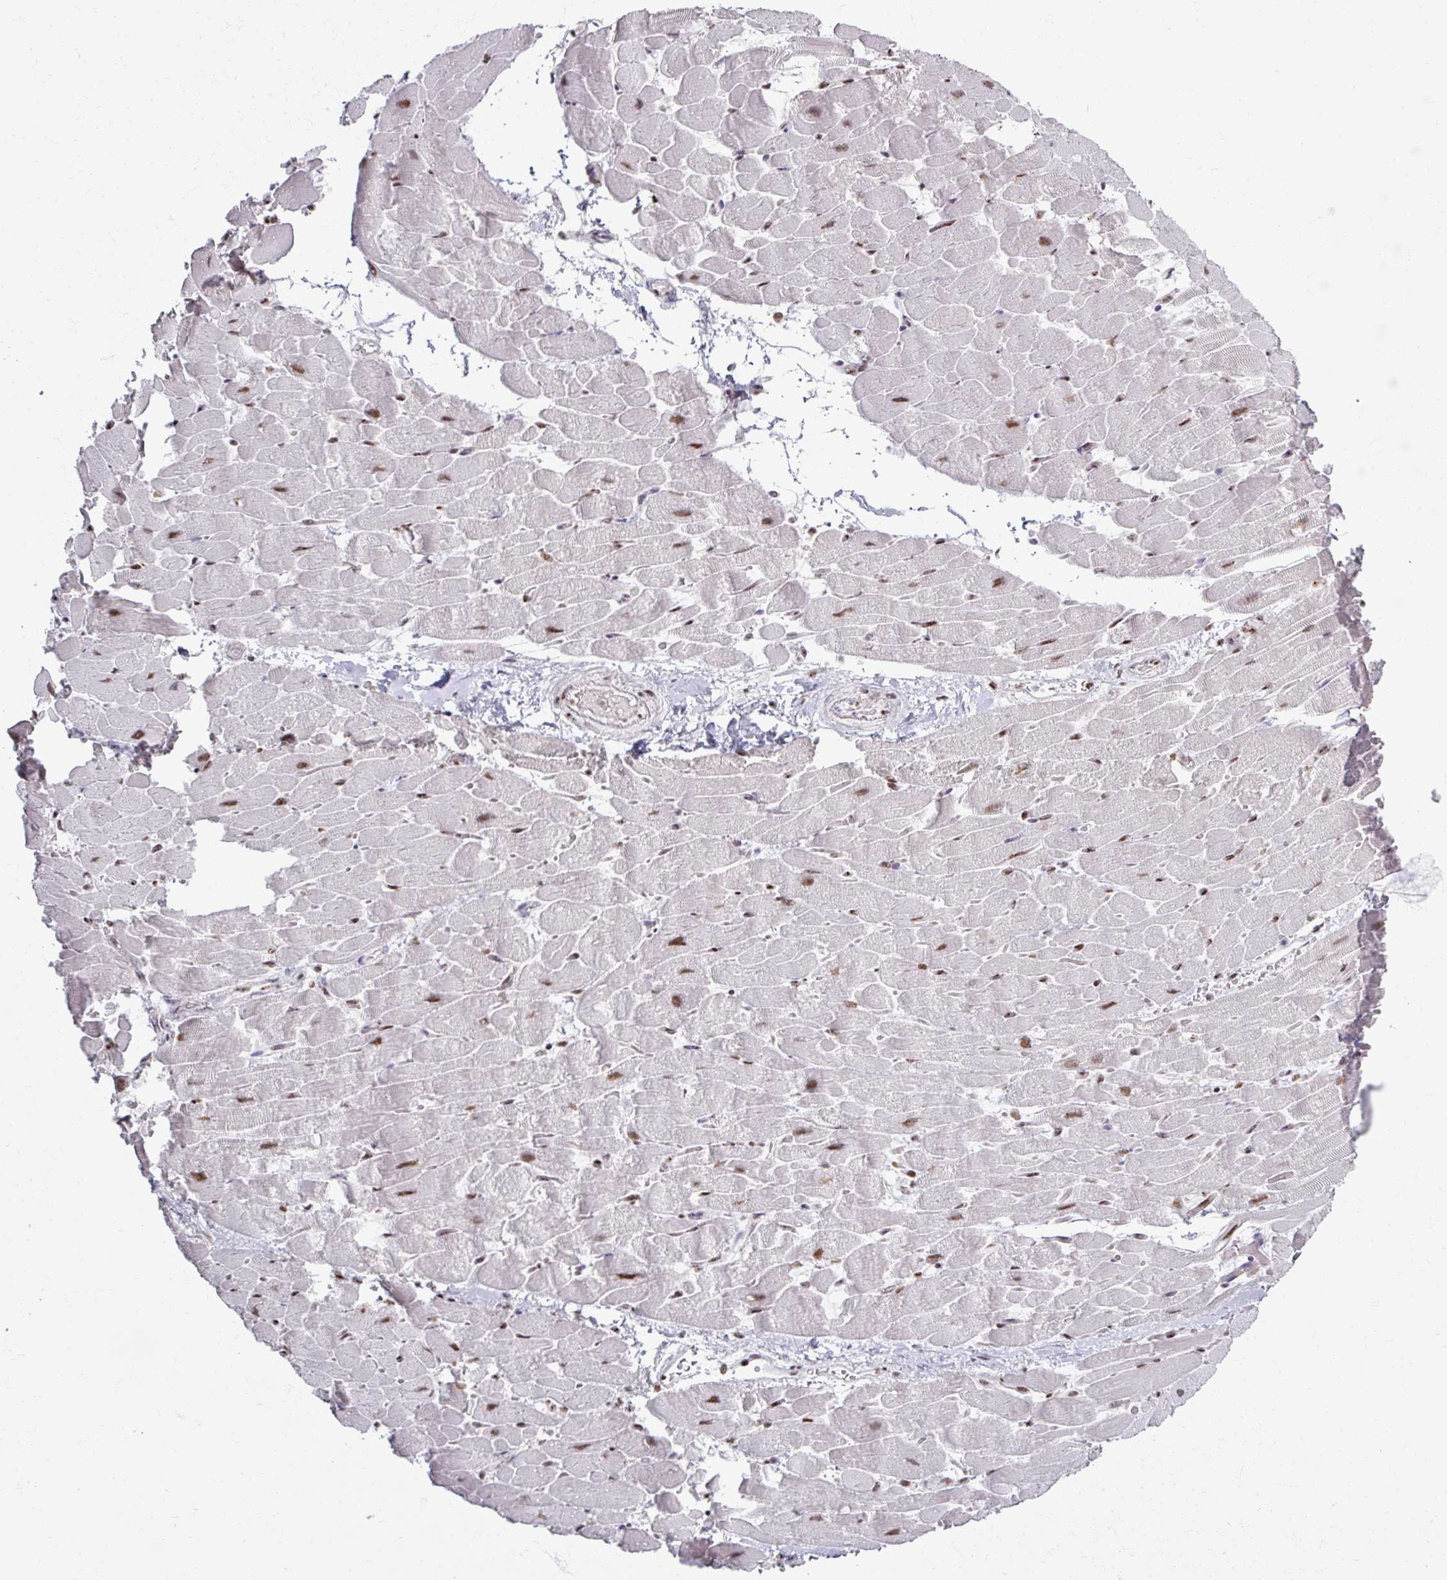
{"staining": {"intensity": "moderate", "quantity": "25%-75%", "location": "nuclear"}, "tissue": "heart muscle", "cell_type": "Cardiomyocytes", "image_type": "normal", "snomed": [{"axis": "morphology", "description": "Normal tissue, NOS"}, {"axis": "topography", "description": "Heart"}], "caption": "The image exhibits staining of normal heart muscle, revealing moderate nuclear protein staining (brown color) within cardiomyocytes. (Brightfield microscopy of DAB IHC at high magnification).", "gene": "ADAR", "patient": {"sex": "male", "age": 37}}